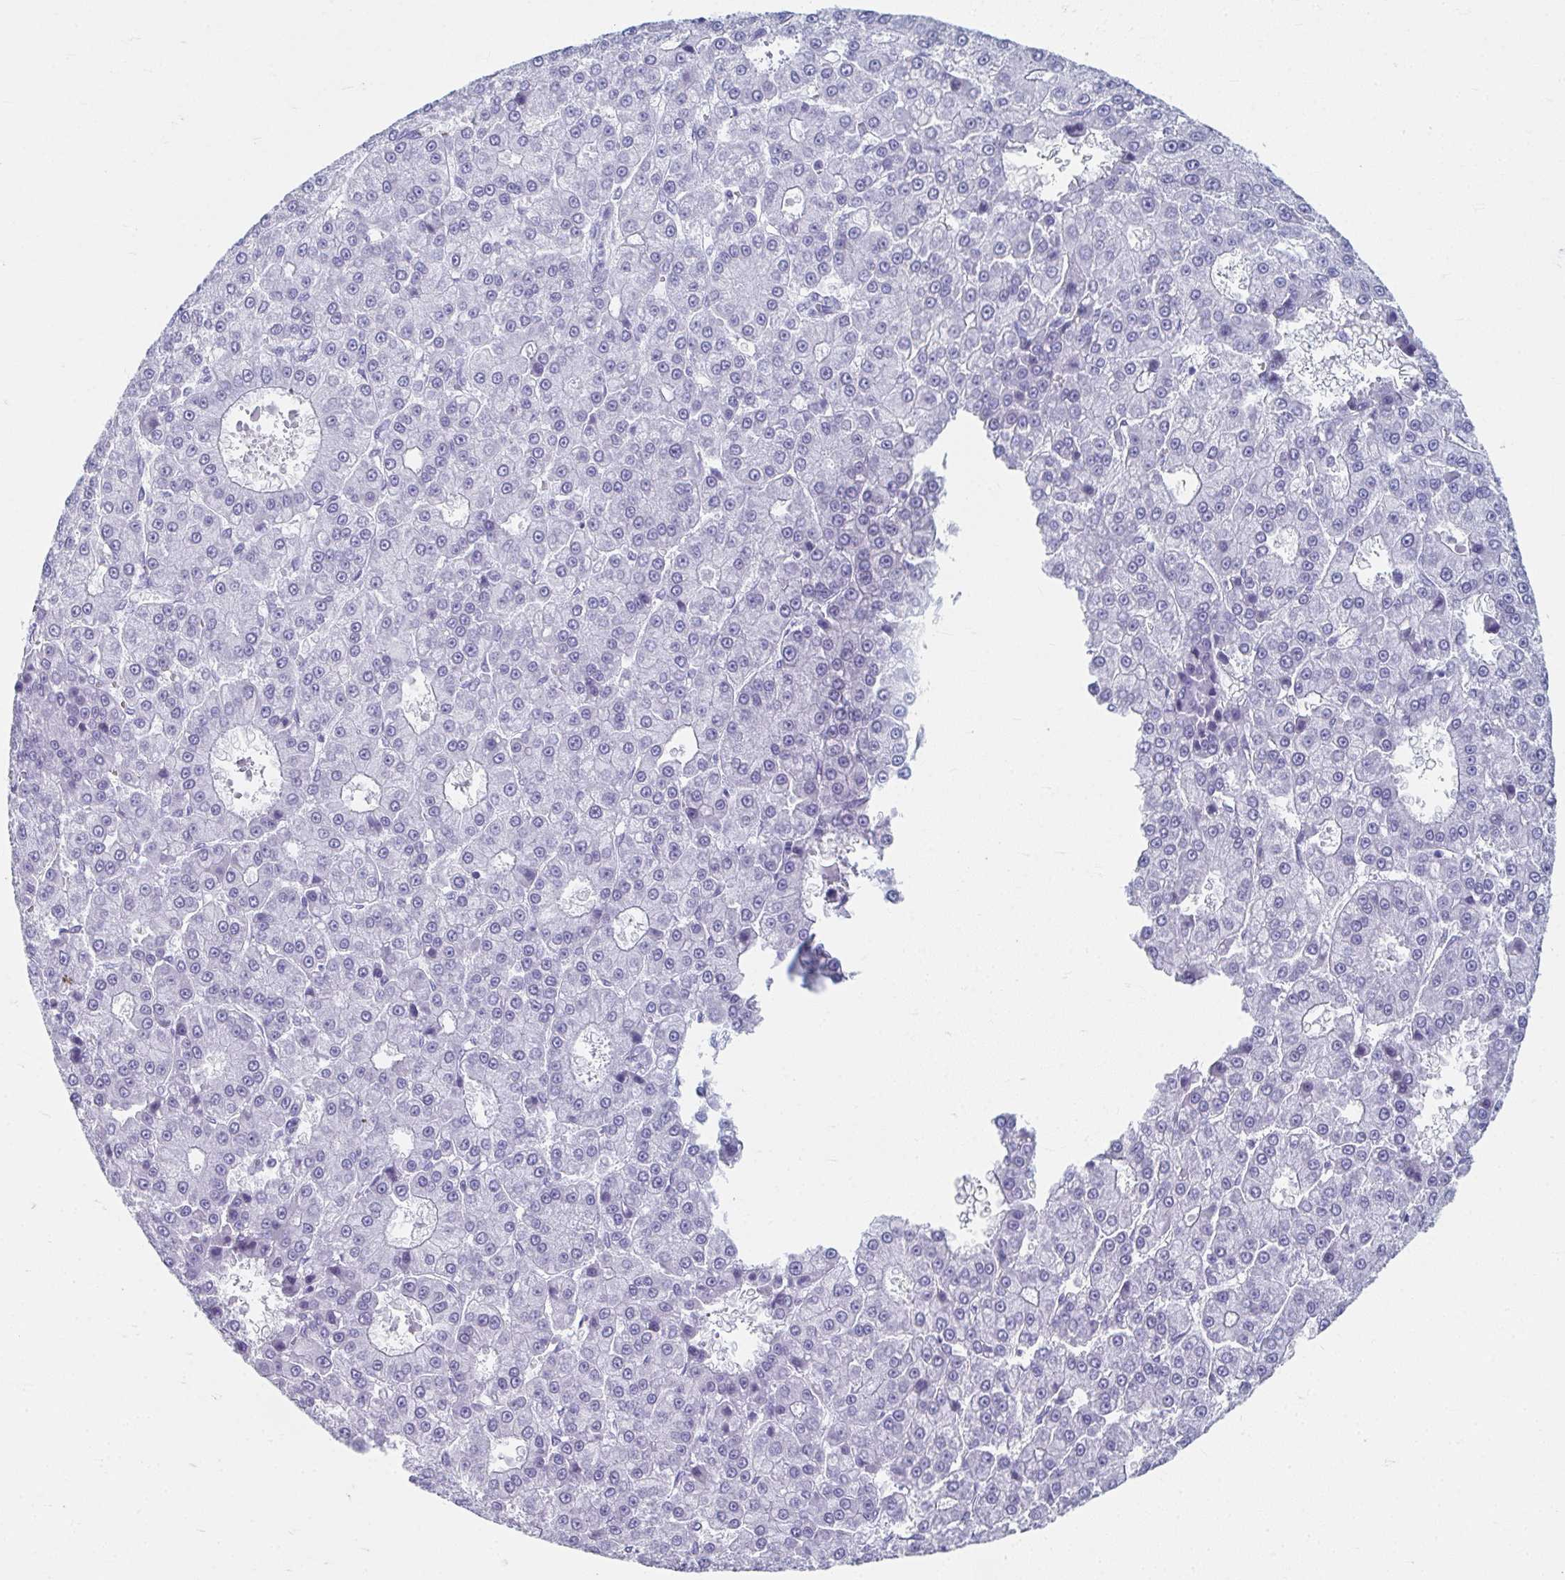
{"staining": {"intensity": "negative", "quantity": "none", "location": "none"}, "tissue": "liver cancer", "cell_type": "Tumor cells", "image_type": "cancer", "snomed": [{"axis": "morphology", "description": "Carcinoma, Hepatocellular, NOS"}, {"axis": "topography", "description": "Liver"}], "caption": "Tumor cells show no significant protein positivity in liver hepatocellular carcinoma.", "gene": "GHRL", "patient": {"sex": "male", "age": 70}}